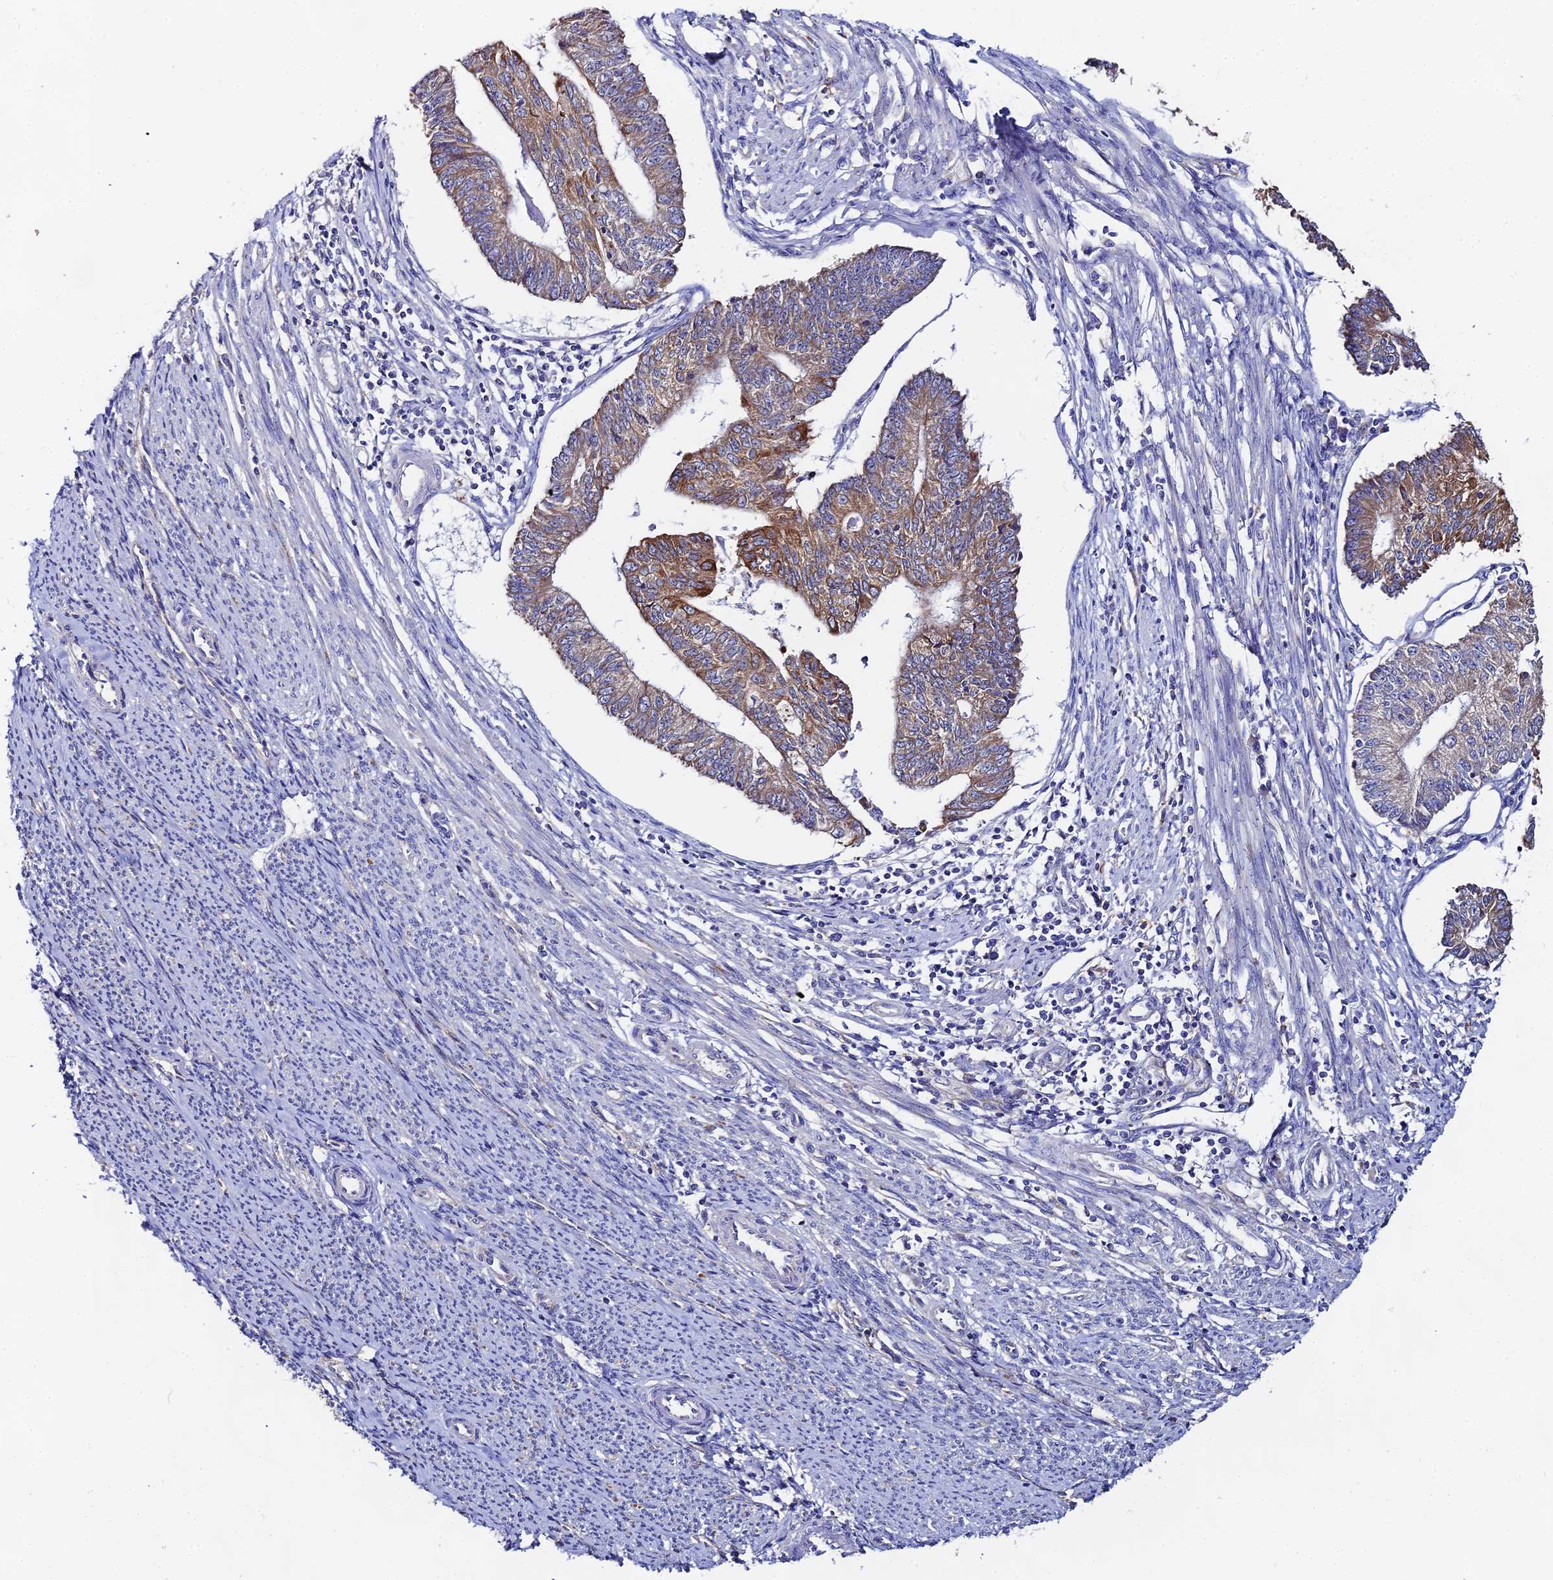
{"staining": {"intensity": "strong", "quantity": "25%-75%", "location": "cytoplasmic/membranous"}, "tissue": "endometrial cancer", "cell_type": "Tumor cells", "image_type": "cancer", "snomed": [{"axis": "morphology", "description": "Adenocarcinoma, NOS"}, {"axis": "topography", "description": "Endometrium"}], "caption": "Human endometrial adenocarcinoma stained with a brown dye exhibits strong cytoplasmic/membranous positive positivity in approximately 25%-75% of tumor cells.", "gene": "PPP2R2C", "patient": {"sex": "female", "age": 56}}